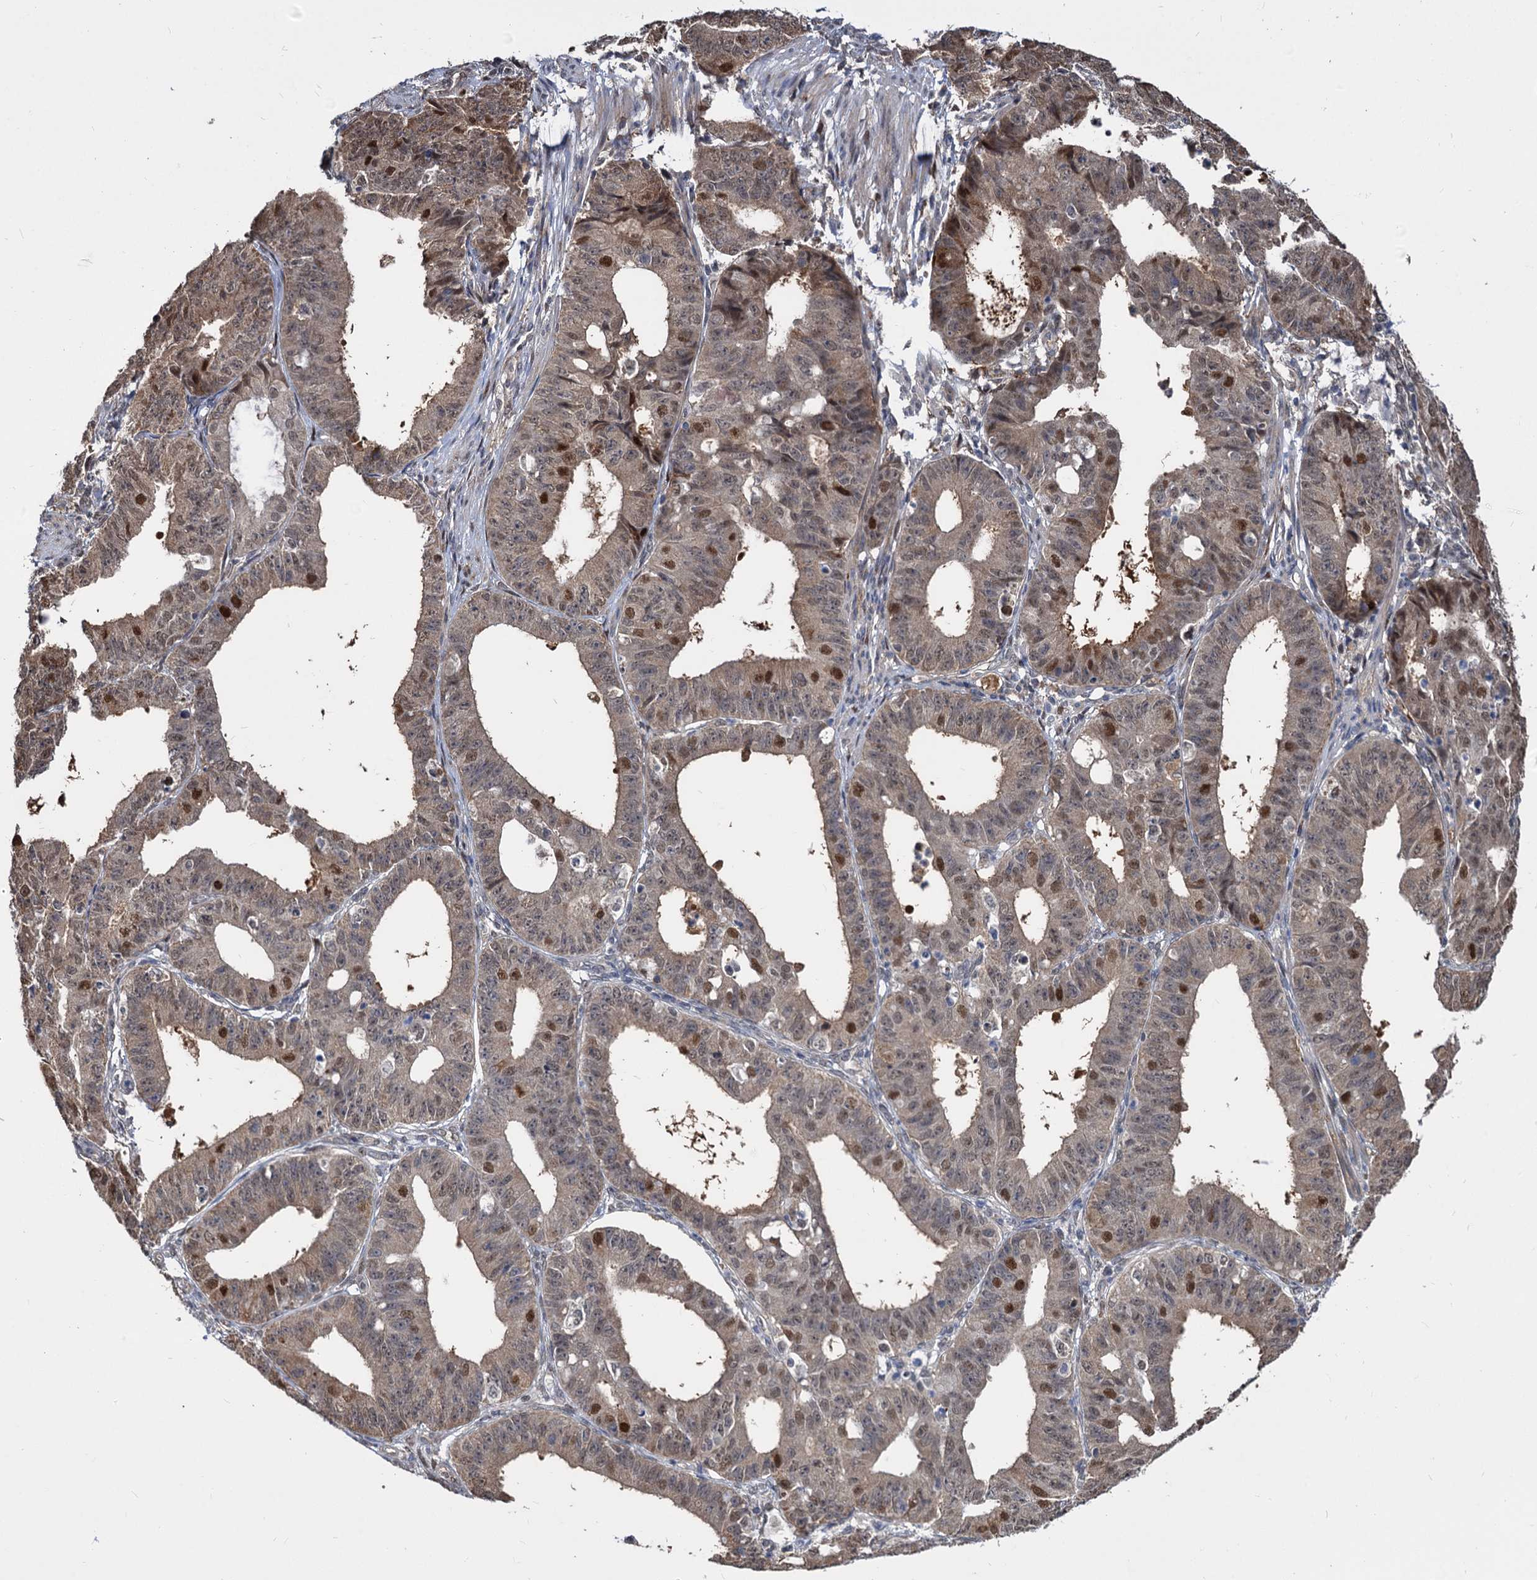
{"staining": {"intensity": "moderate", "quantity": "25%-75%", "location": "nuclear"}, "tissue": "ovarian cancer", "cell_type": "Tumor cells", "image_type": "cancer", "snomed": [{"axis": "morphology", "description": "Carcinoma, endometroid"}, {"axis": "topography", "description": "Appendix"}, {"axis": "topography", "description": "Ovary"}], "caption": "Immunohistochemical staining of human ovarian endometroid carcinoma exhibits medium levels of moderate nuclear protein positivity in approximately 25%-75% of tumor cells.", "gene": "PSMD4", "patient": {"sex": "female", "age": 42}}